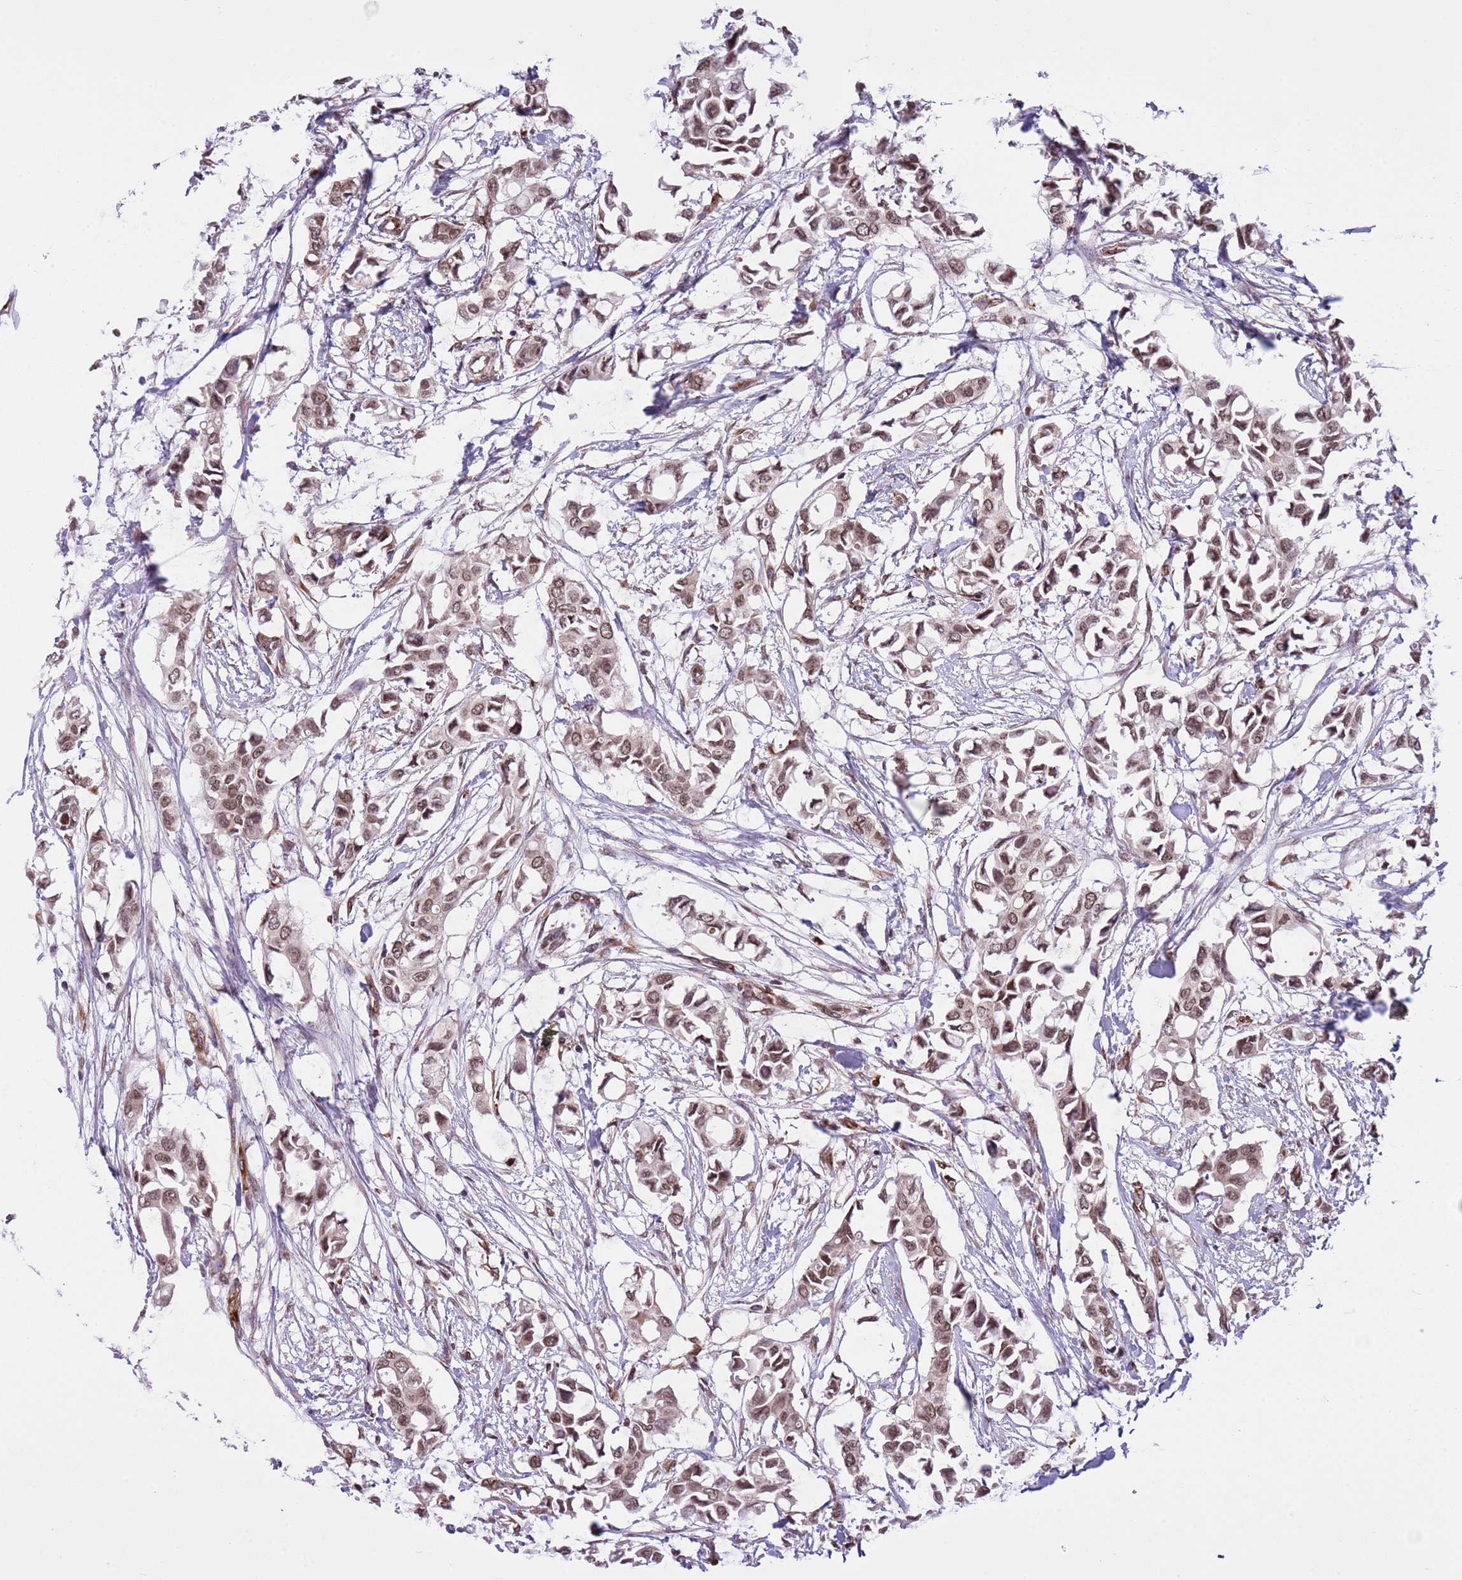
{"staining": {"intensity": "moderate", "quantity": ">75%", "location": "nuclear"}, "tissue": "breast cancer", "cell_type": "Tumor cells", "image_type": "cancer", "snomed": [{"axis": "morphology", "description": "Duct carcinoma"}, {"axis": "topography", "description": "Breast"}], "caption": "Moderate nuclear expression is appreciated in approximately >75% of tumor cells in invasive ductal carcinoma (breast).", "gene": "NRIP1", "patient": {"sex": "female", "age": 41}}